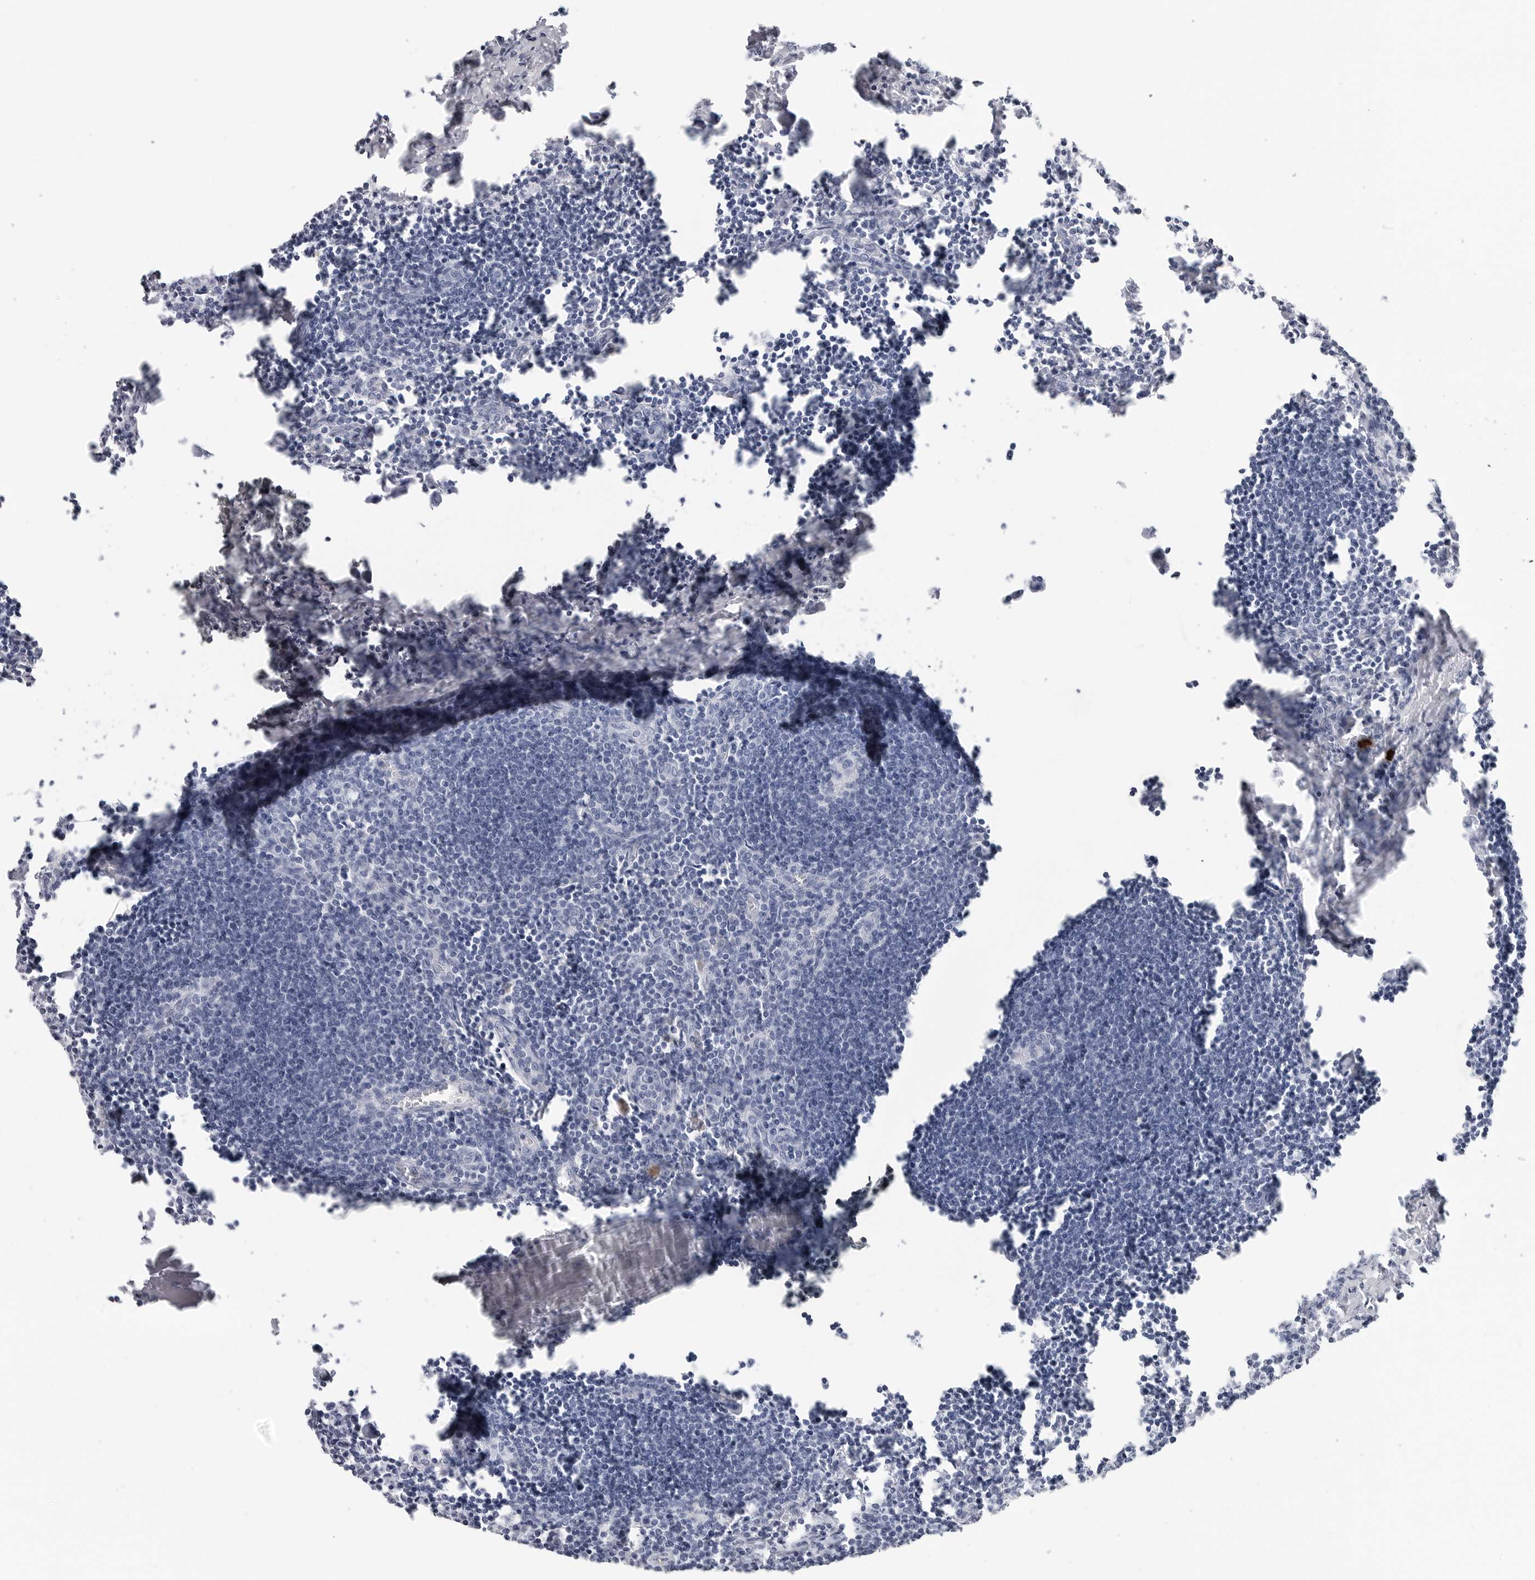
{"staining": {"intensity": "negative", "quantity": "none", "location": "none"}, "tissue": "lymph node", "cell_type": "Germinal center cells", "image_type": "normal", "snomed": [{"axis": "morphology", "description": "Normal tissue, NOS"}, {"axis": "morphology", "description": "Malignant melanoma, Metastatic site"}, {"axis": "topography", "description": "Lymph node"}], "caption": "IHC micrograph of benign lymph node: lymph node stained with DAB displays no significant protein expression in germinal center cells. The staining is performed using DAB brown chromogen with nuclei counter-stained in using hematoxylin.", "gene": "AMPD1", "patient": {"sex": "male", "age": 41}}